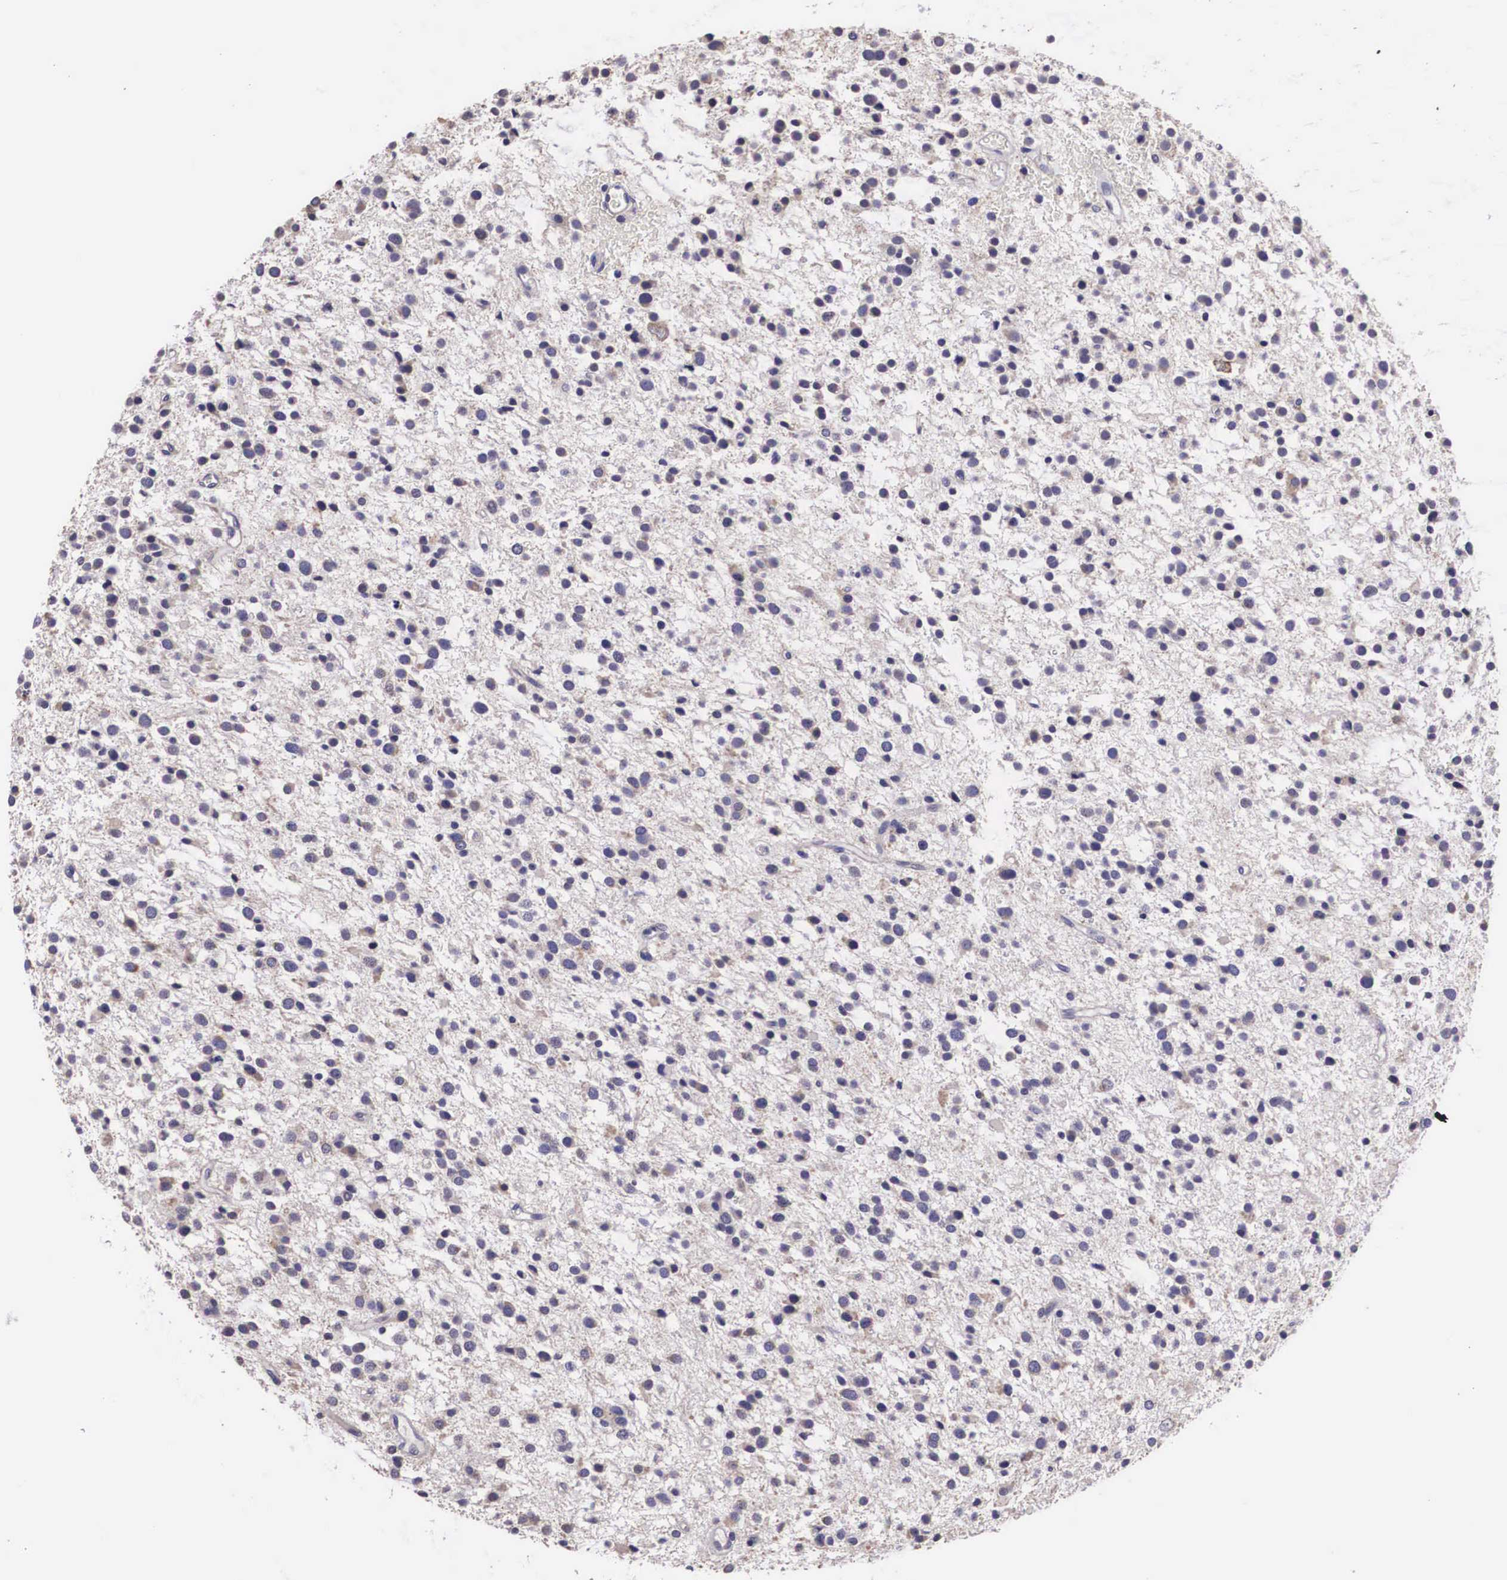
{"staining": {"intensity": "negative", "quantity": "none", "location": "none"}, "tissue": "glioma", "cell_type": "Tumor cells", "image_type": "cancer", "snomed": [{"axis": "morphology", "description": "Glioma, malignant, Low grade"}, {"axis": "topography", "description": "Brain"}], "caption": "Tumor cells are negative for protein expression in human malignant glioma (low-grade).", "gene": "ARG2", "patient": {"sex": "female", "age": 36}}